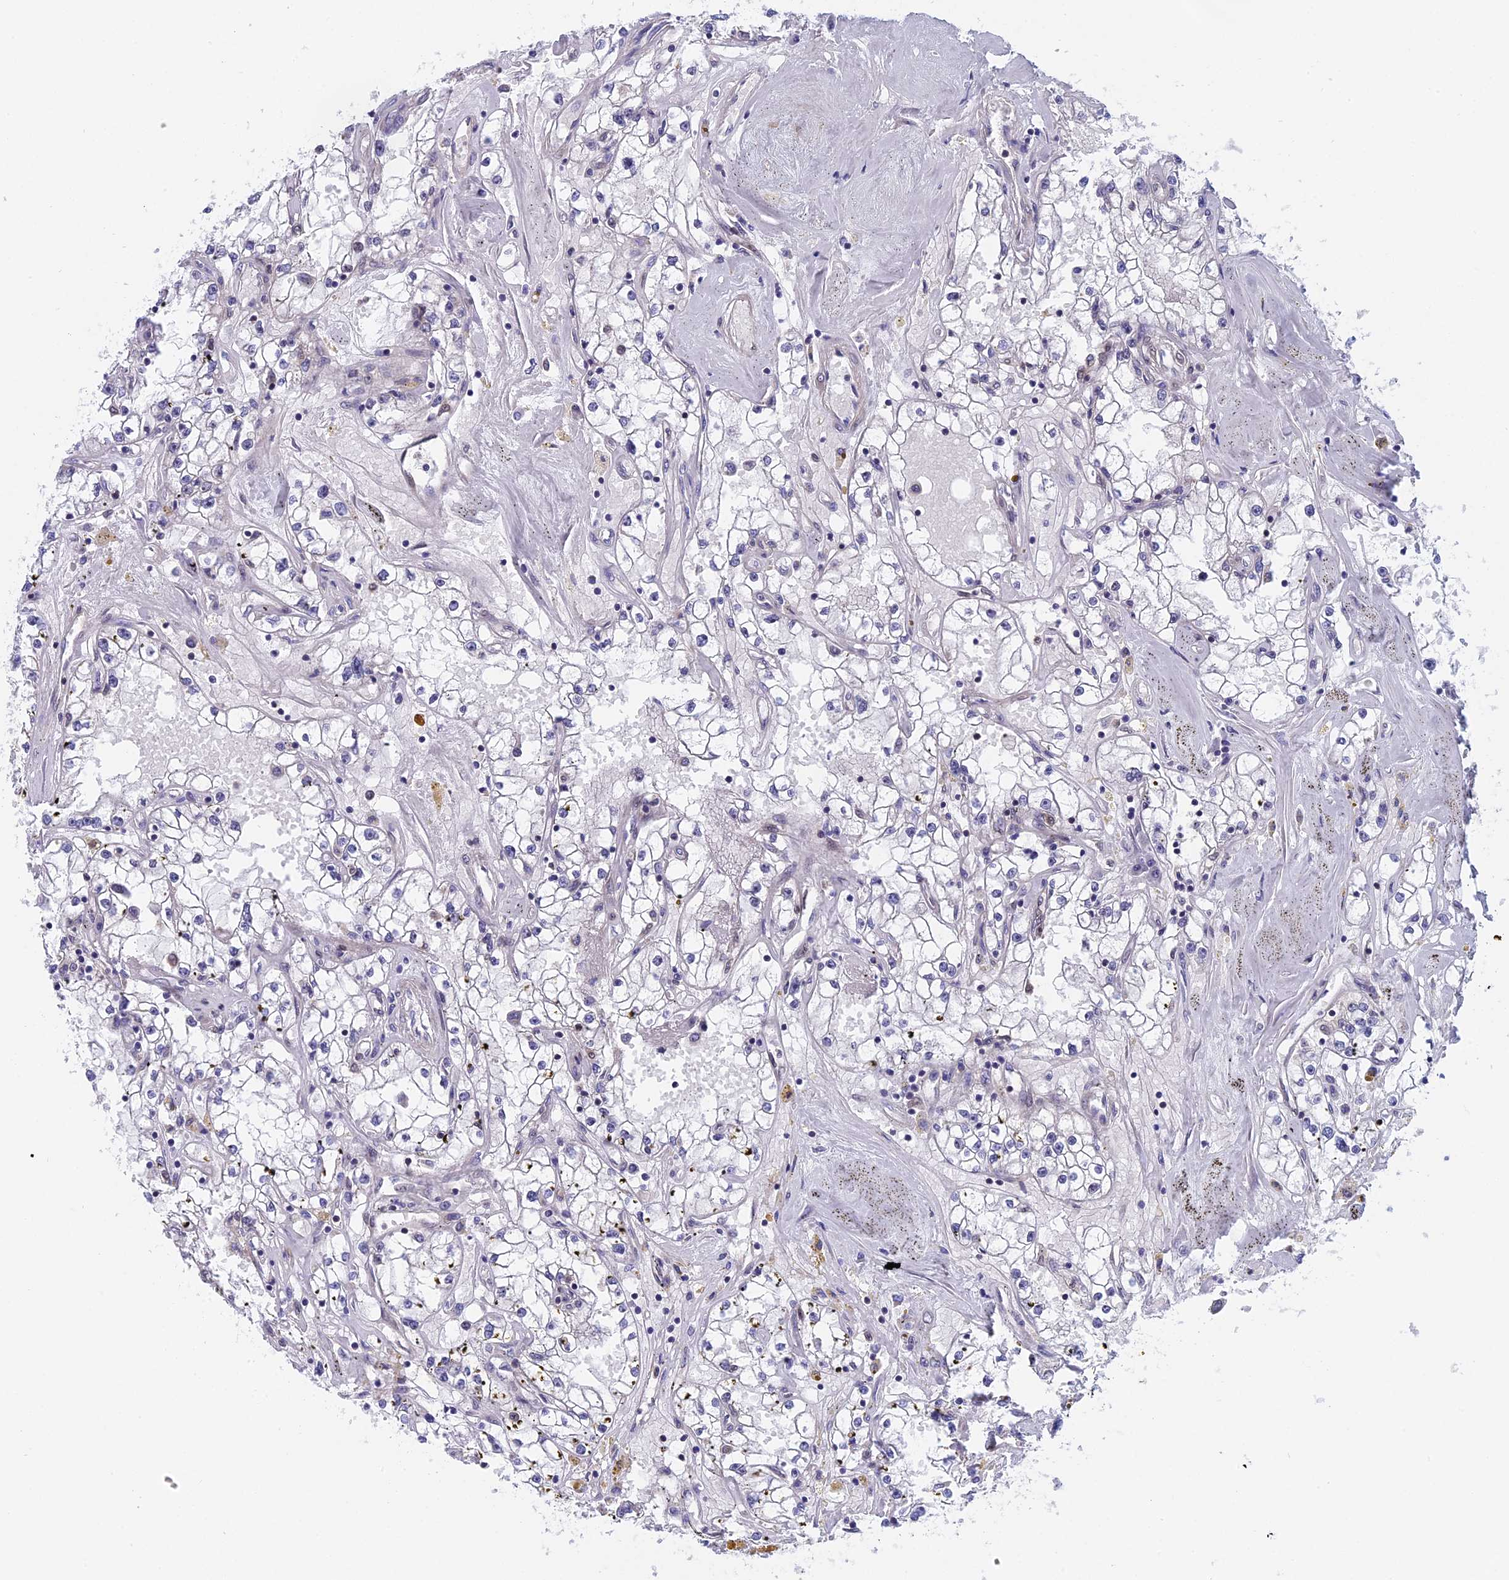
{"staining": {"intensity": "negative", "quantity": "none", "location": "none"}, "tissue": "renal cancer", "cell_type": "Tumor cells", "image_type": "cancer", "snomed": [{"axis": "morphology", "description": "Adenocarcinoma, NOS"}, {"axis": "topography", "description": "Kidney"}], "caption": "The micrograph displays no significant expression in tumor cells of adenocarcinoma (renal).", "gene": "NAA10", "patient": {"sex": "male", "age": 56}}